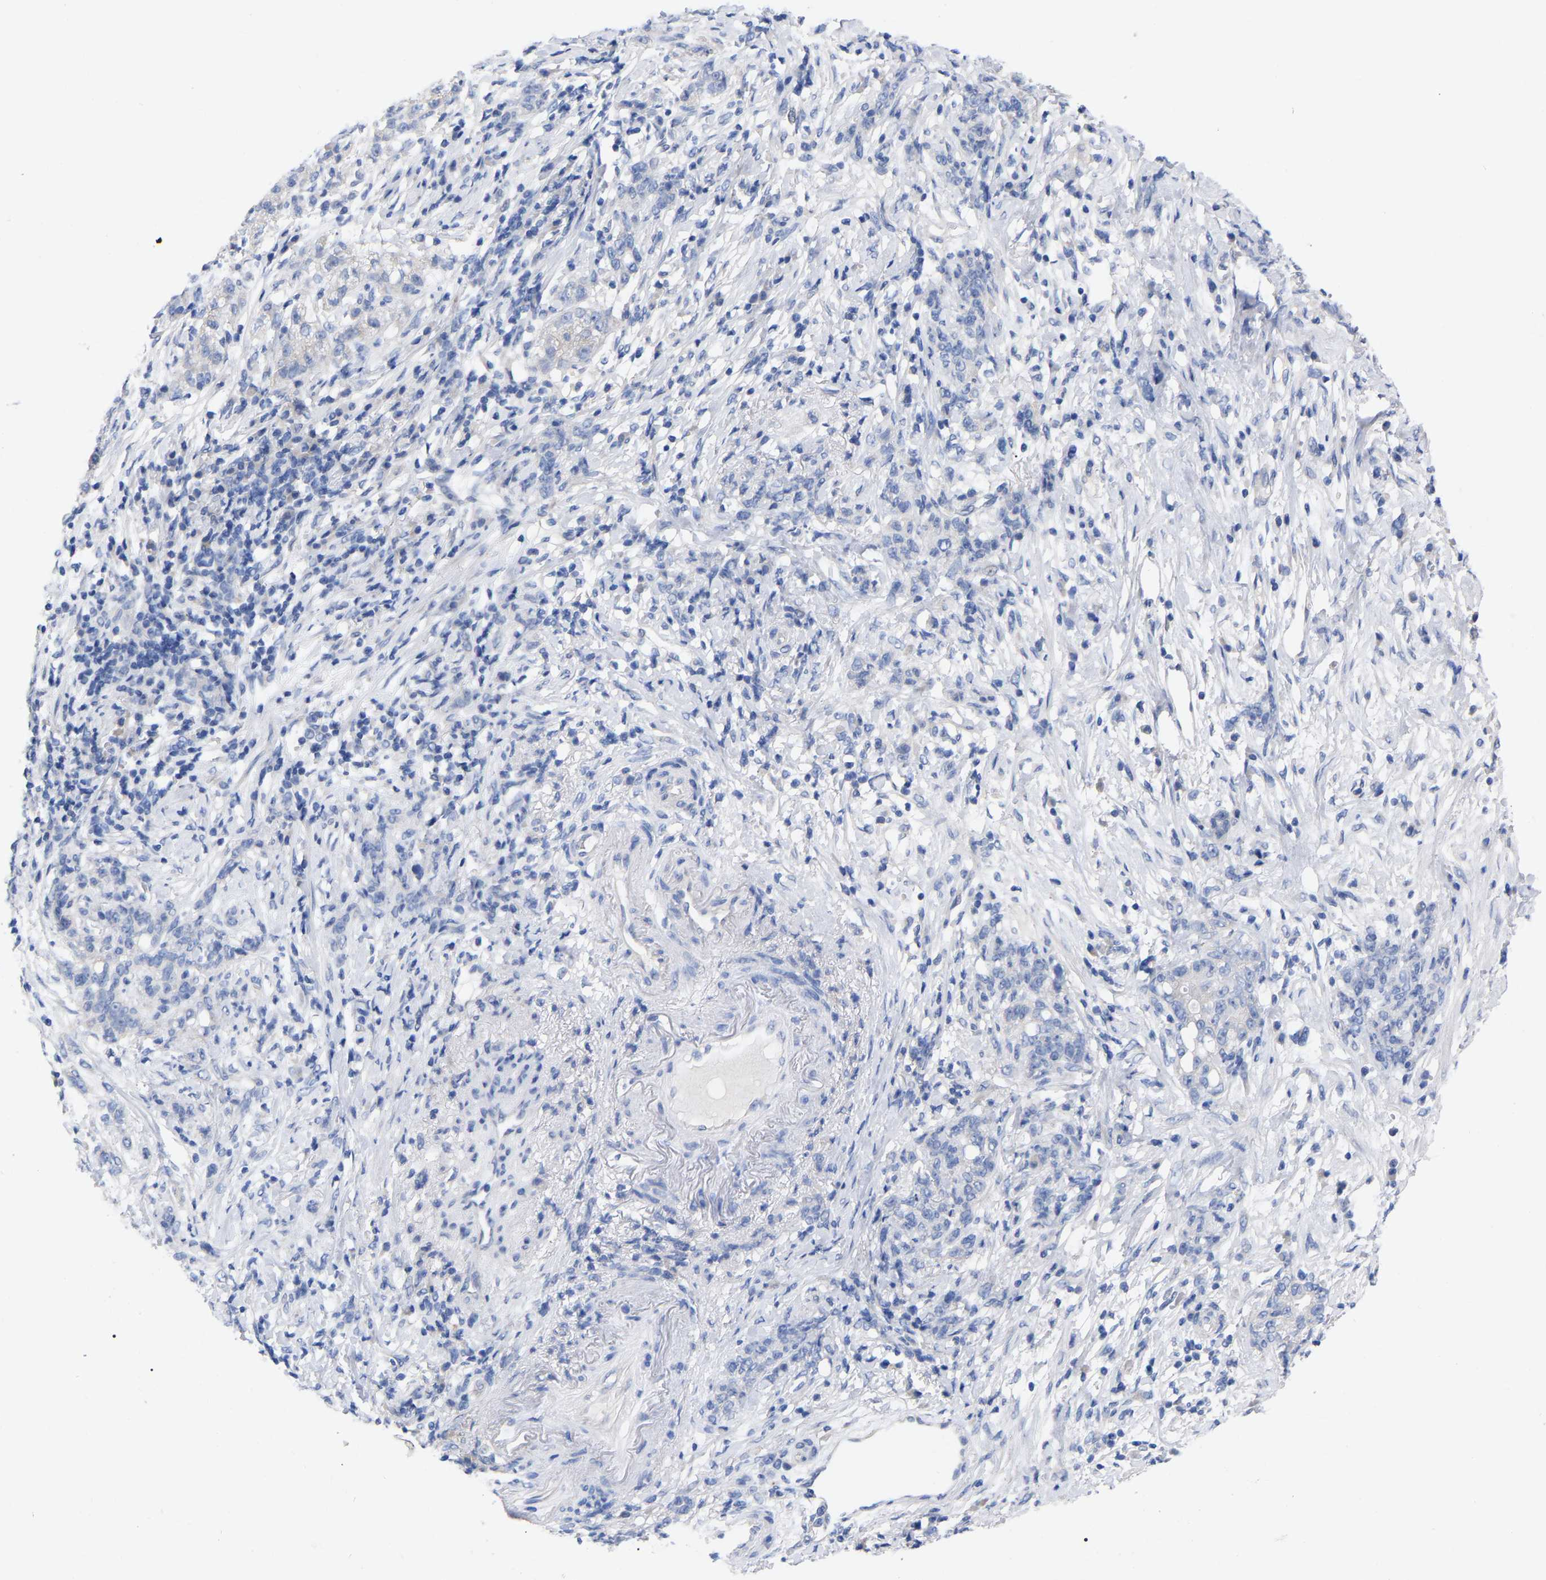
{"staining": {"intensity": "negative", "quantity": "none", "location": "none"}, "tissue": "stomach cancer", "cell_type": "Tumor cells", "image_type": "cancer", "snomed": [{"axis": "morphology", "description": "Adenocarcinoma, NOS"}, {"axis": "topography", "description": "Stomach, lower"}], "caption": "Stomach cancer was stained to show a protein in brown. There is no significant expression in tumor cells.", "gene": "HAPLN1", "patient": {"sex": "male", "age": 88}}